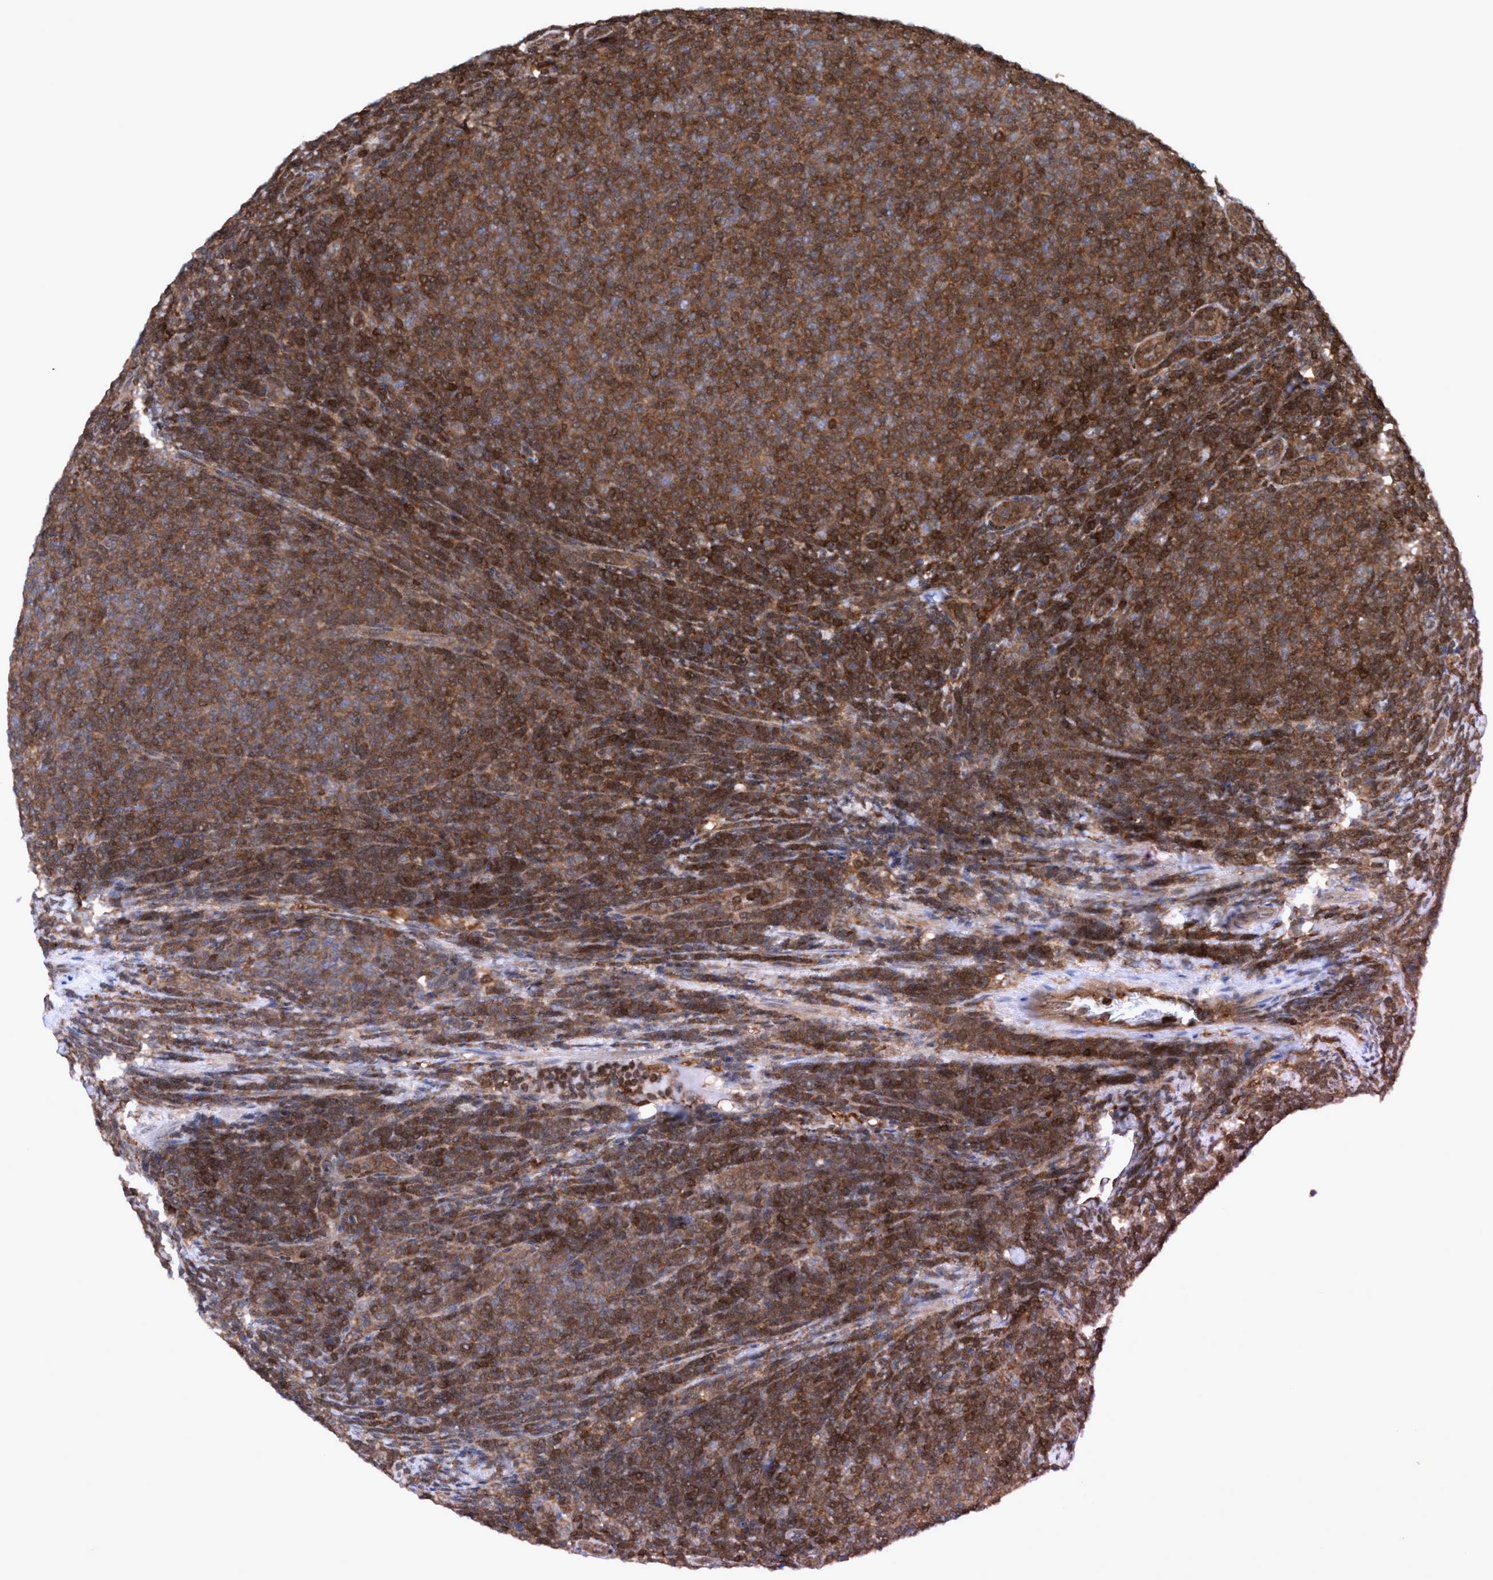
{"staining": {"intensity": "moderate", "quantity": ">75%", "location": "cytoplasmic/membranous"}, "tissue": "lymphoma", "cell_type": "Tumor cells", "image_type": "cancer", "snomed": [{"axis": "morphology", "description": "Malignant lymphoma, non-Hodgkin's type, Low grade"}, {"axis": "topography", "description": "Lymph node"}], "caption": "This image shows lymphoma stained with IHC to label a protein in brown. The cytoplasmic/membranous of tumor cells show moderate positivity for the protein. Nuclei are counter-stained blue.", "gene": "GLOD4", "patient": {"sex": "male", "age": 66}}